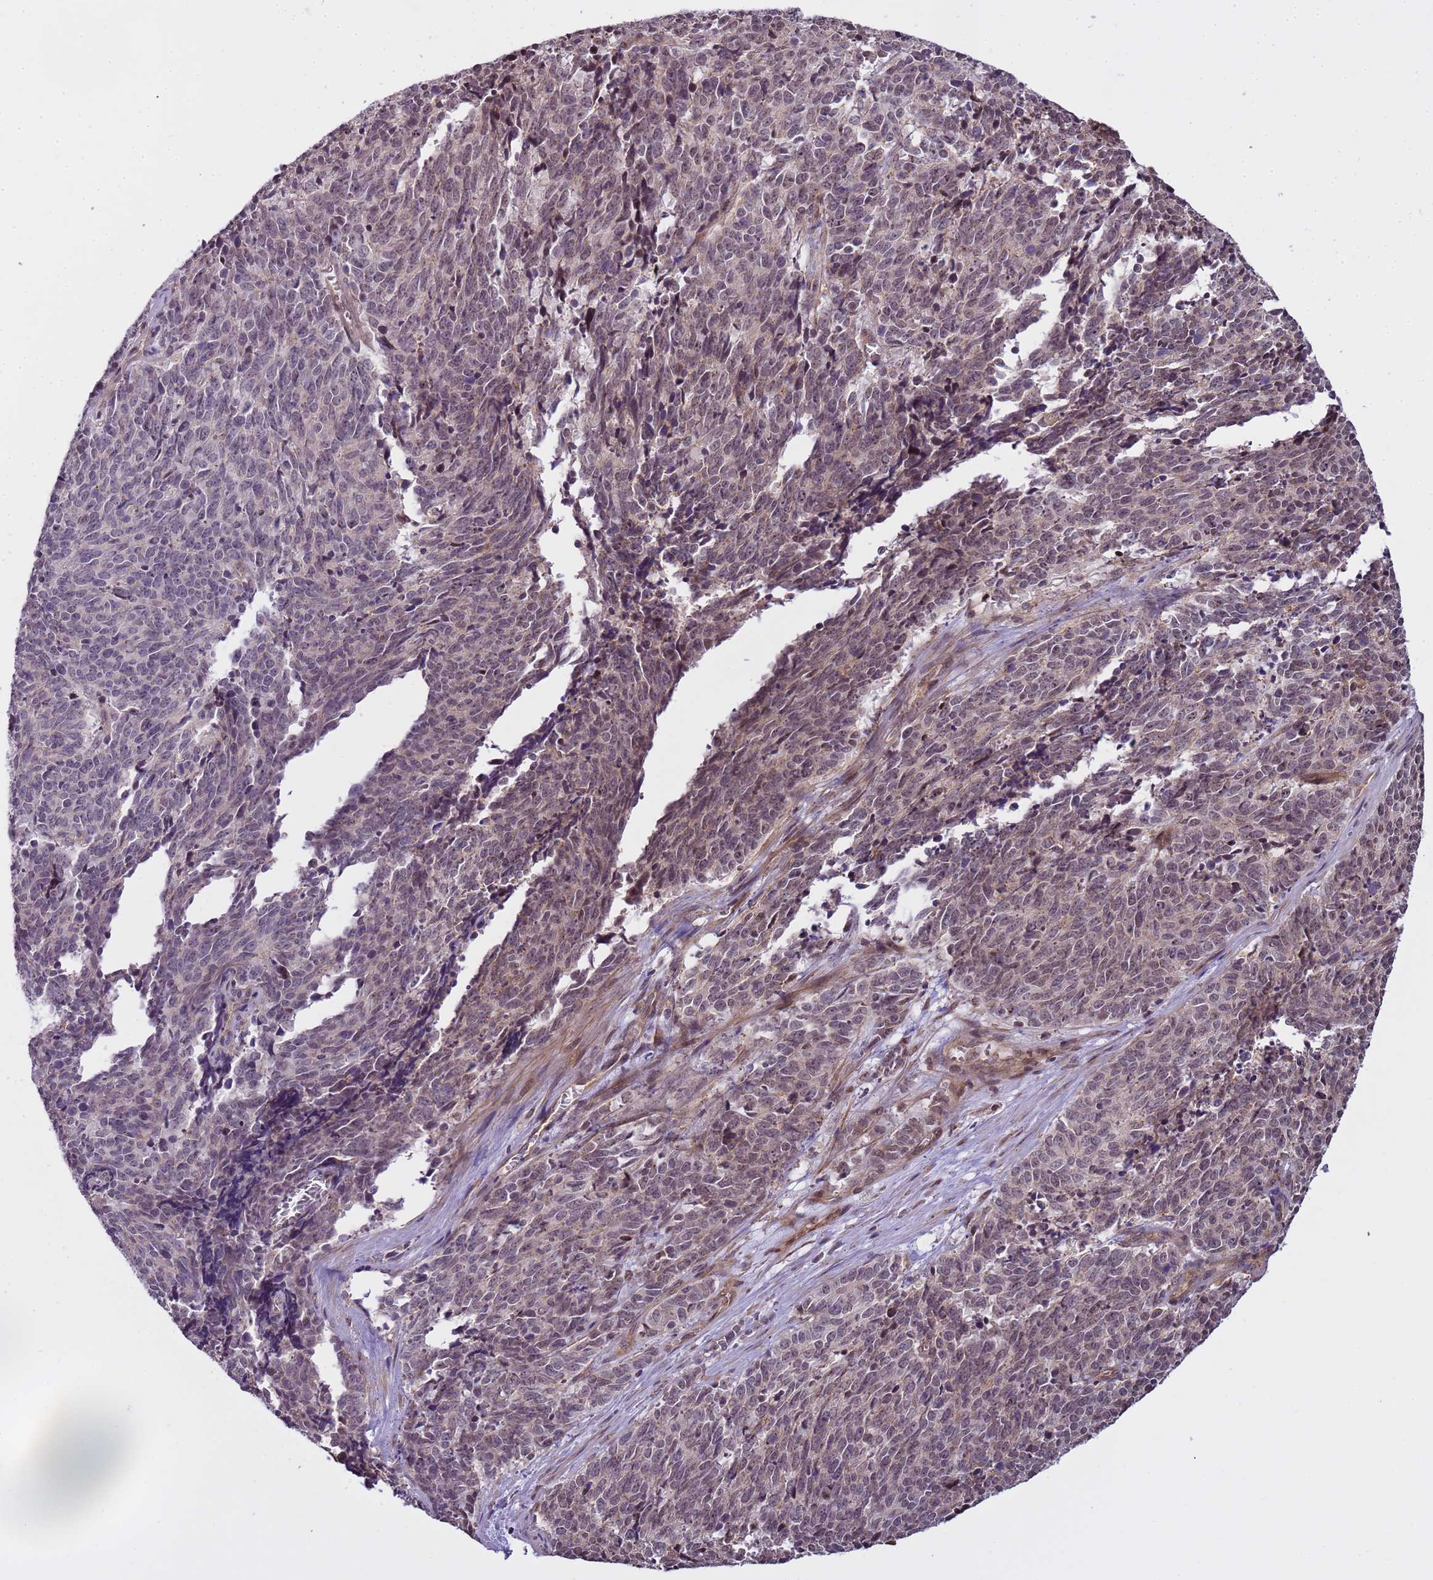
{"staining": {"intensity": "weak", "quantity": "<25%", "location": "nuclear"}, "tissue": "cervical cancer", "cell_type": "Tumor cells", "image_type": "cancer", "snomed": [{"axis": "morphology", "description": "Squamous cell carcinoma, NOS"}, {"axis": "topography", "description": "Cervix"}], "caption": "Squamous cell carcinoma (cervical) was stained to show a protein in brown. There is no significant expression in tumor cells. (Stains: DAB IHC with hematoxylin counter stain, Microscopy: brightfield microscopy at high magnification).", "gene": "EMC2", "patient": {"sex": "female", "age": 29}}